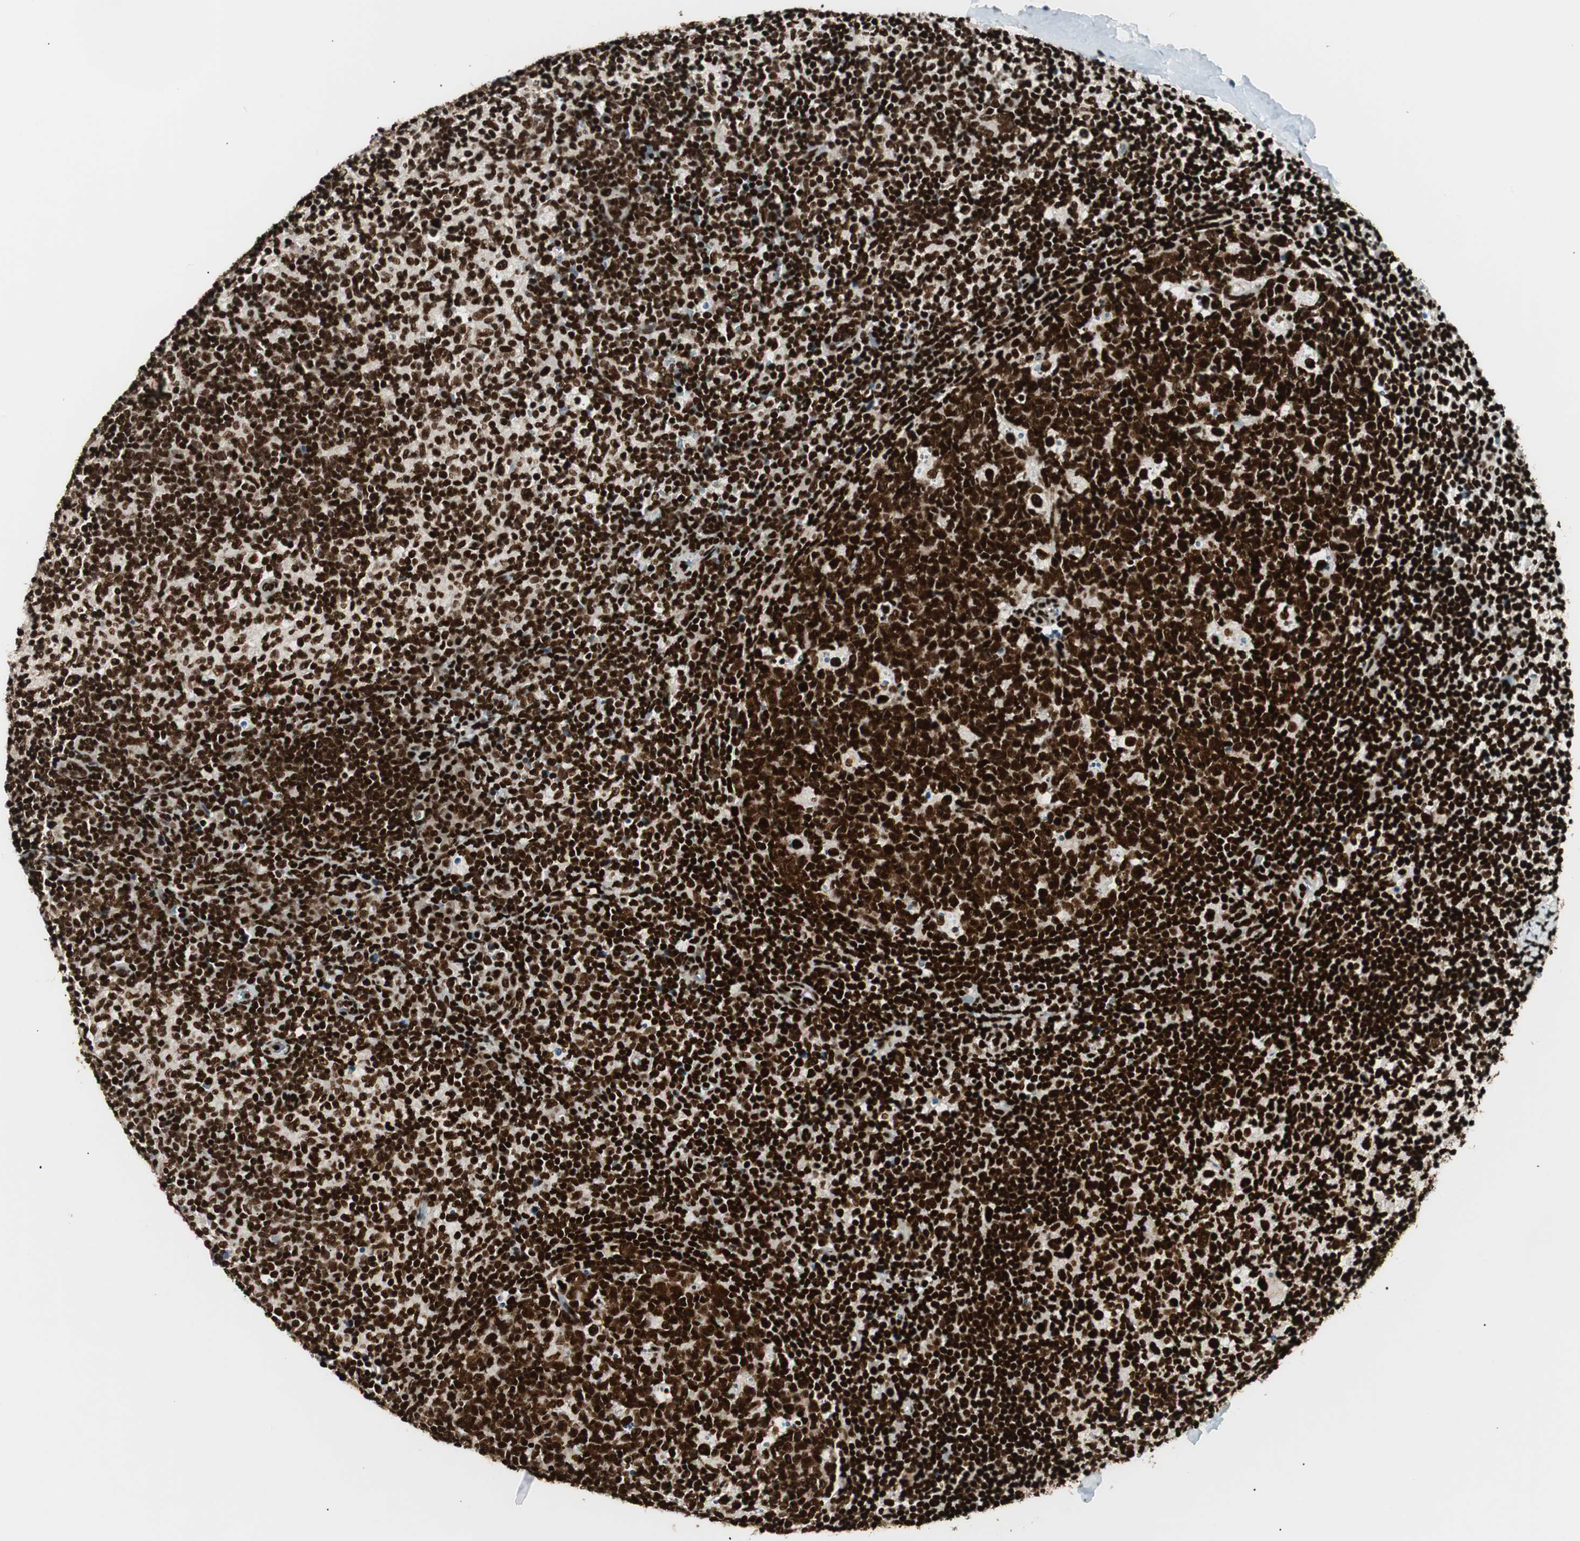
{"staining": {"intensity": "strong", "quantity": ">75%", "location": "nuclear"}, "tissue": "lymph node", "cell_type": "Germinal center cells", "image_type": "normal", "snomed": [{"axis": "morphology", "description": "Normal tissue, NOS"}, {"axis": "morphology", "description": "Inflammation, NOS"}, {"axis": "topography", "description": "Lymph node"}], "caption": "A histopathology image of lymph node stained for a protein demonstrates strong nuclear brown staining in germinal center cells. The staining was performed using DAB, with brown indicating positive protein expression. Nuclei are stained blue with hematoxylin.", "gene": "EWSR1", "patient": {"sex": "male", "age": 55}}